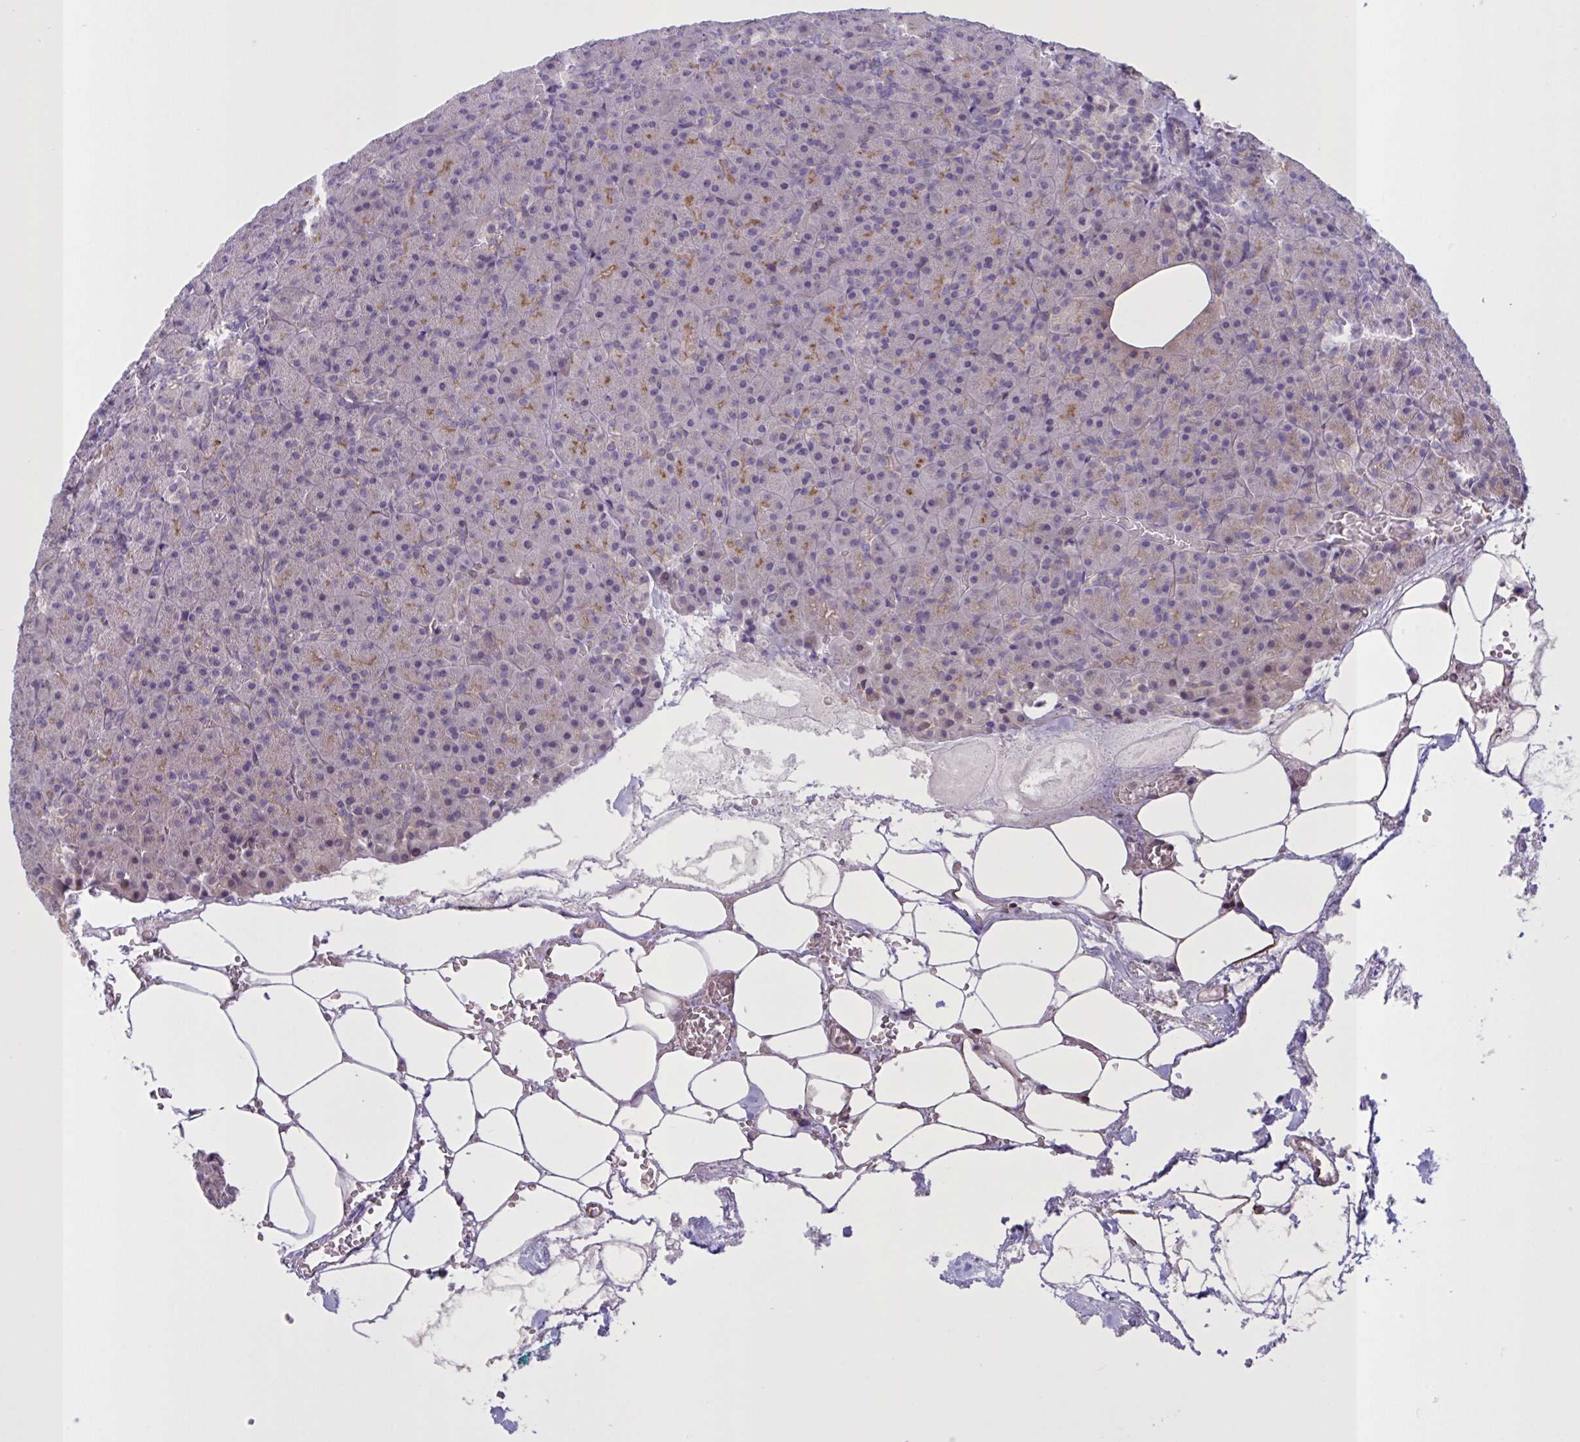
{"staining": {"intensity": "moderate", "quantity": "<25%", "location": "cytoplasmic/membranous"}, "tissue": "pancreas", "cell_type": "Exocrine glandular cells", "image_type": "normal", "snomed": [{"axis": "morphology", "description": "Normal tissue, NOS"}, {"axis": "topography", "description": "Pancreas"}], "caption": "About <25% of exocrine glandular cells in benign pancreas exhibit moderate cytoplasmic/membranous protein positivity as visualized by brown immunohistochemical staining.", "gene": "MRGPRX2", "patient": {"sex": "female", "age": 74}}